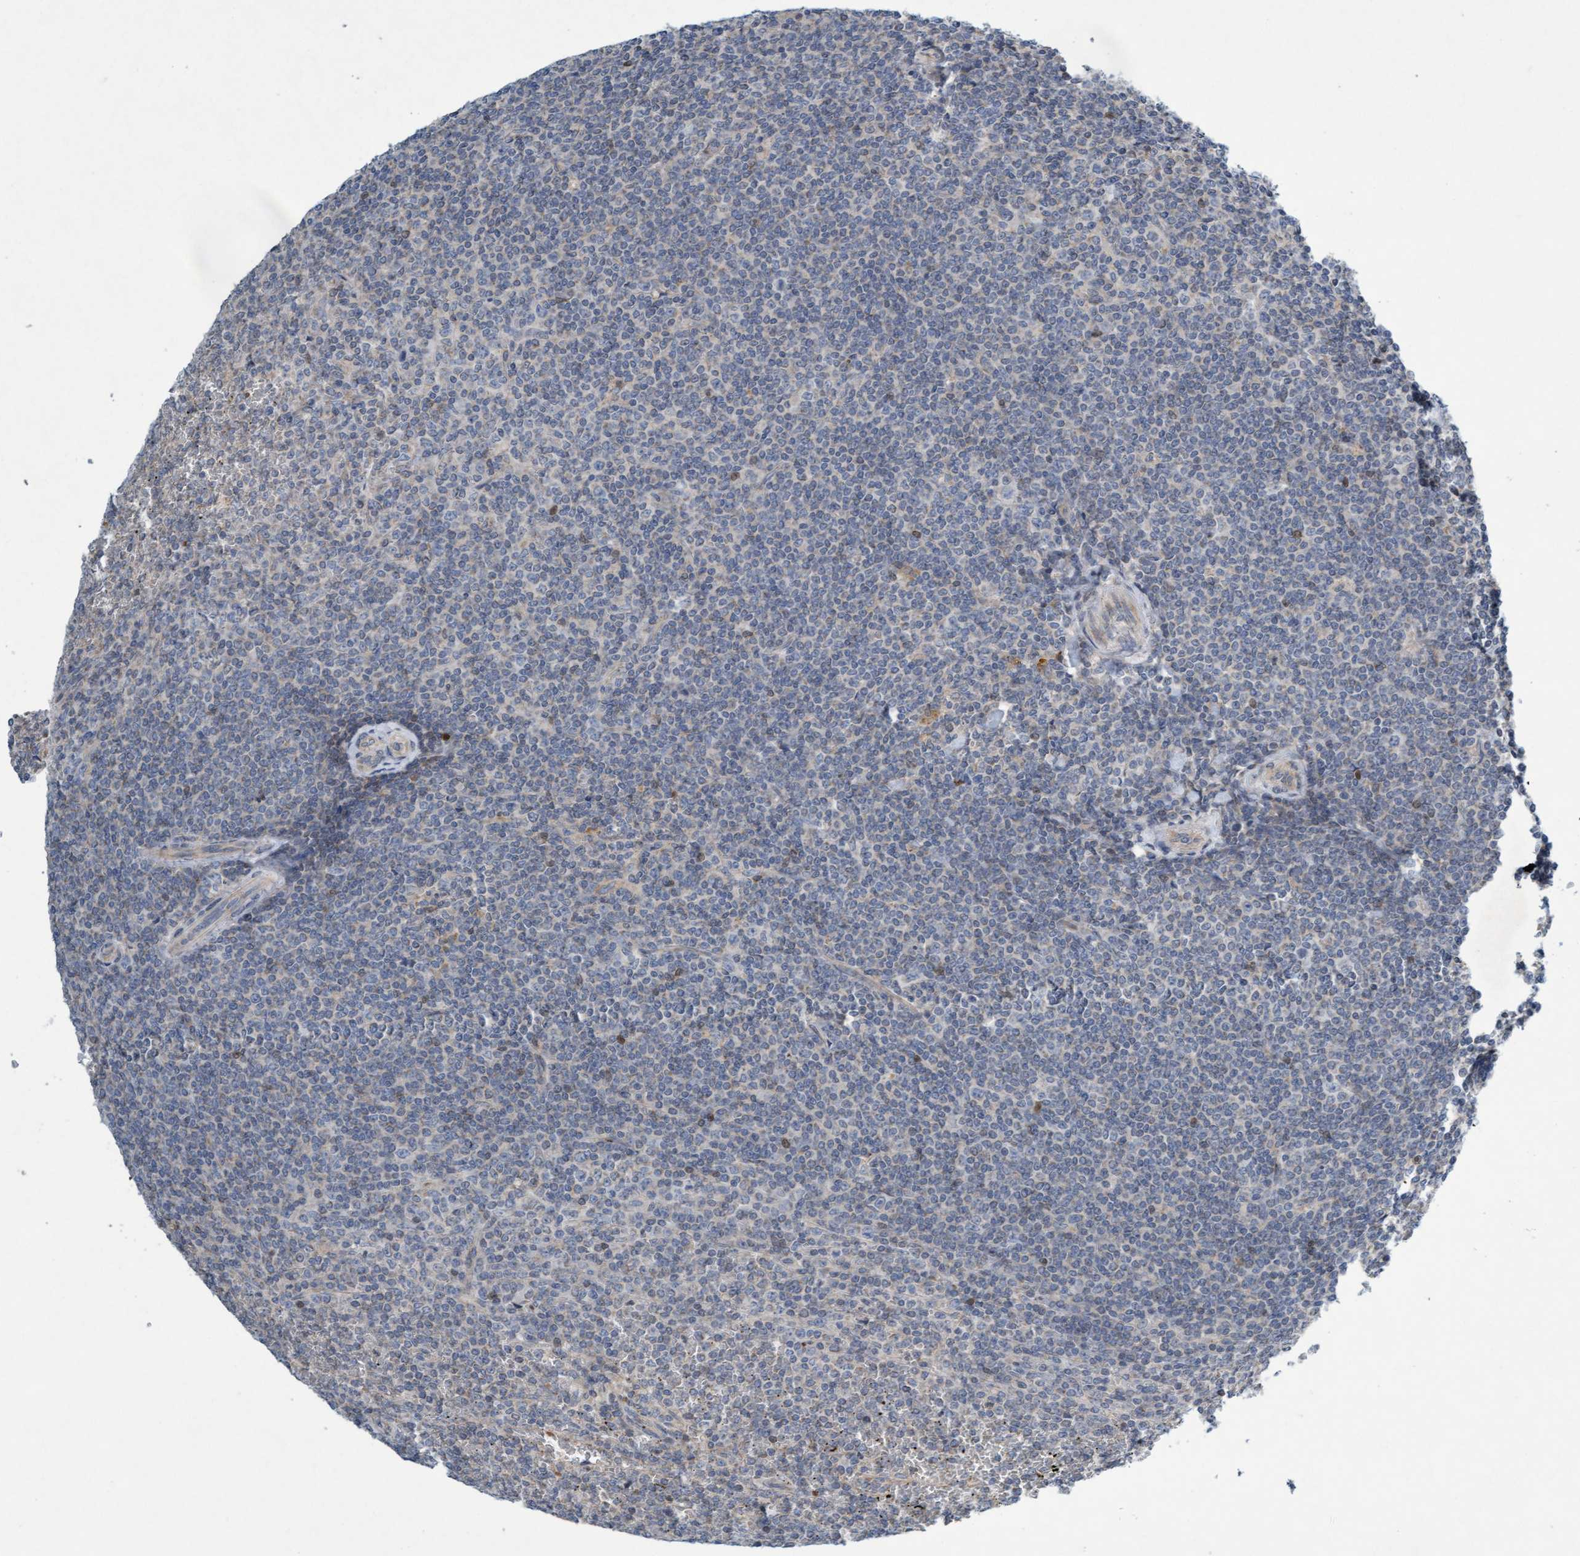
{"staining": {"intensity": "weak", "quantity": "25%-75%", "location": "cytoplasmic/membranous"}, "tissue": "lymphoma", "cell_type": "Tumor cells", "image_type": "cancer", "snomed": [{"axis": "morphology", "description": "Malignant lymphoma, non-Hodgkin's type, Low grade"}, {"axis": "topography", "description": "Spleen"}], "caption": "Immunohistochemical staining of lymphoma displays weak cytoplasmic/membranous protein expression in about 25%-75% of tumor cells. (Brightfield microscopy of DAB IHC at high magnification).", "gene": "DDHD2", "patient": {"sex": "female", "age": 19}}